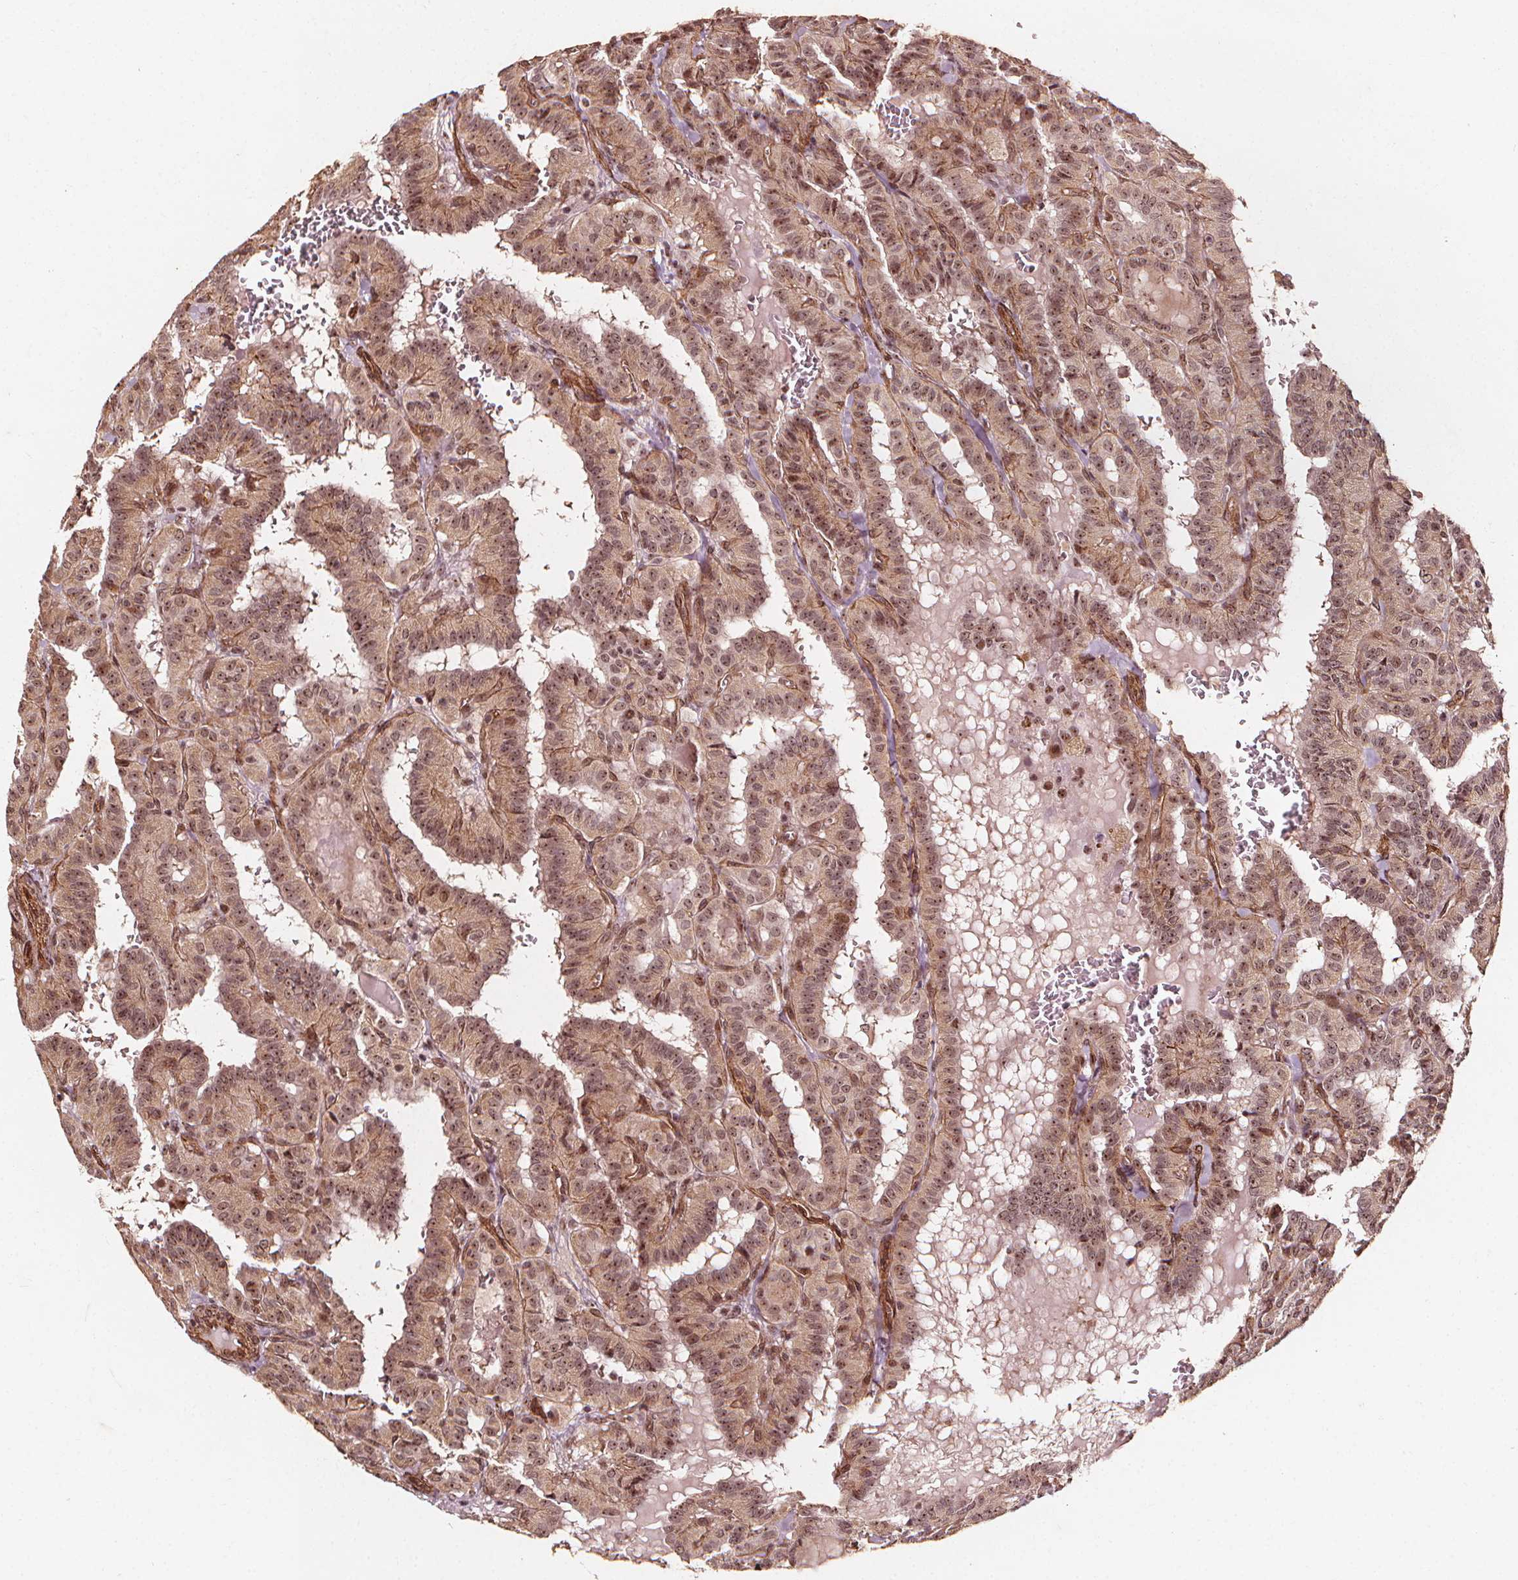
{"staining": {"intensity": "moderate", "quantity": ">75%", "location": "cytoplasmic/membranous,nuclear"}, "tissue": "thyroid cancer", "cell_type": "Tumor cells", "image_type": "cancer", "snomed": [{"axis": "morphology", "description": "Papillary adenocarcinoma, NOS"}, {"axis": "topography", "description": "Thyroid gland"}], "caption": "This image exhibits thyroid cancer stained with immunohistochemistry (IHC) to label a protein in brown. The cytoplasmic/membranous and nuclear of tumor cells show moderate positivity for the protein. Nuclei are counter-stained blue.", "gene": "EXOSC9", "patient": {"sex": "female", "age": 21}}